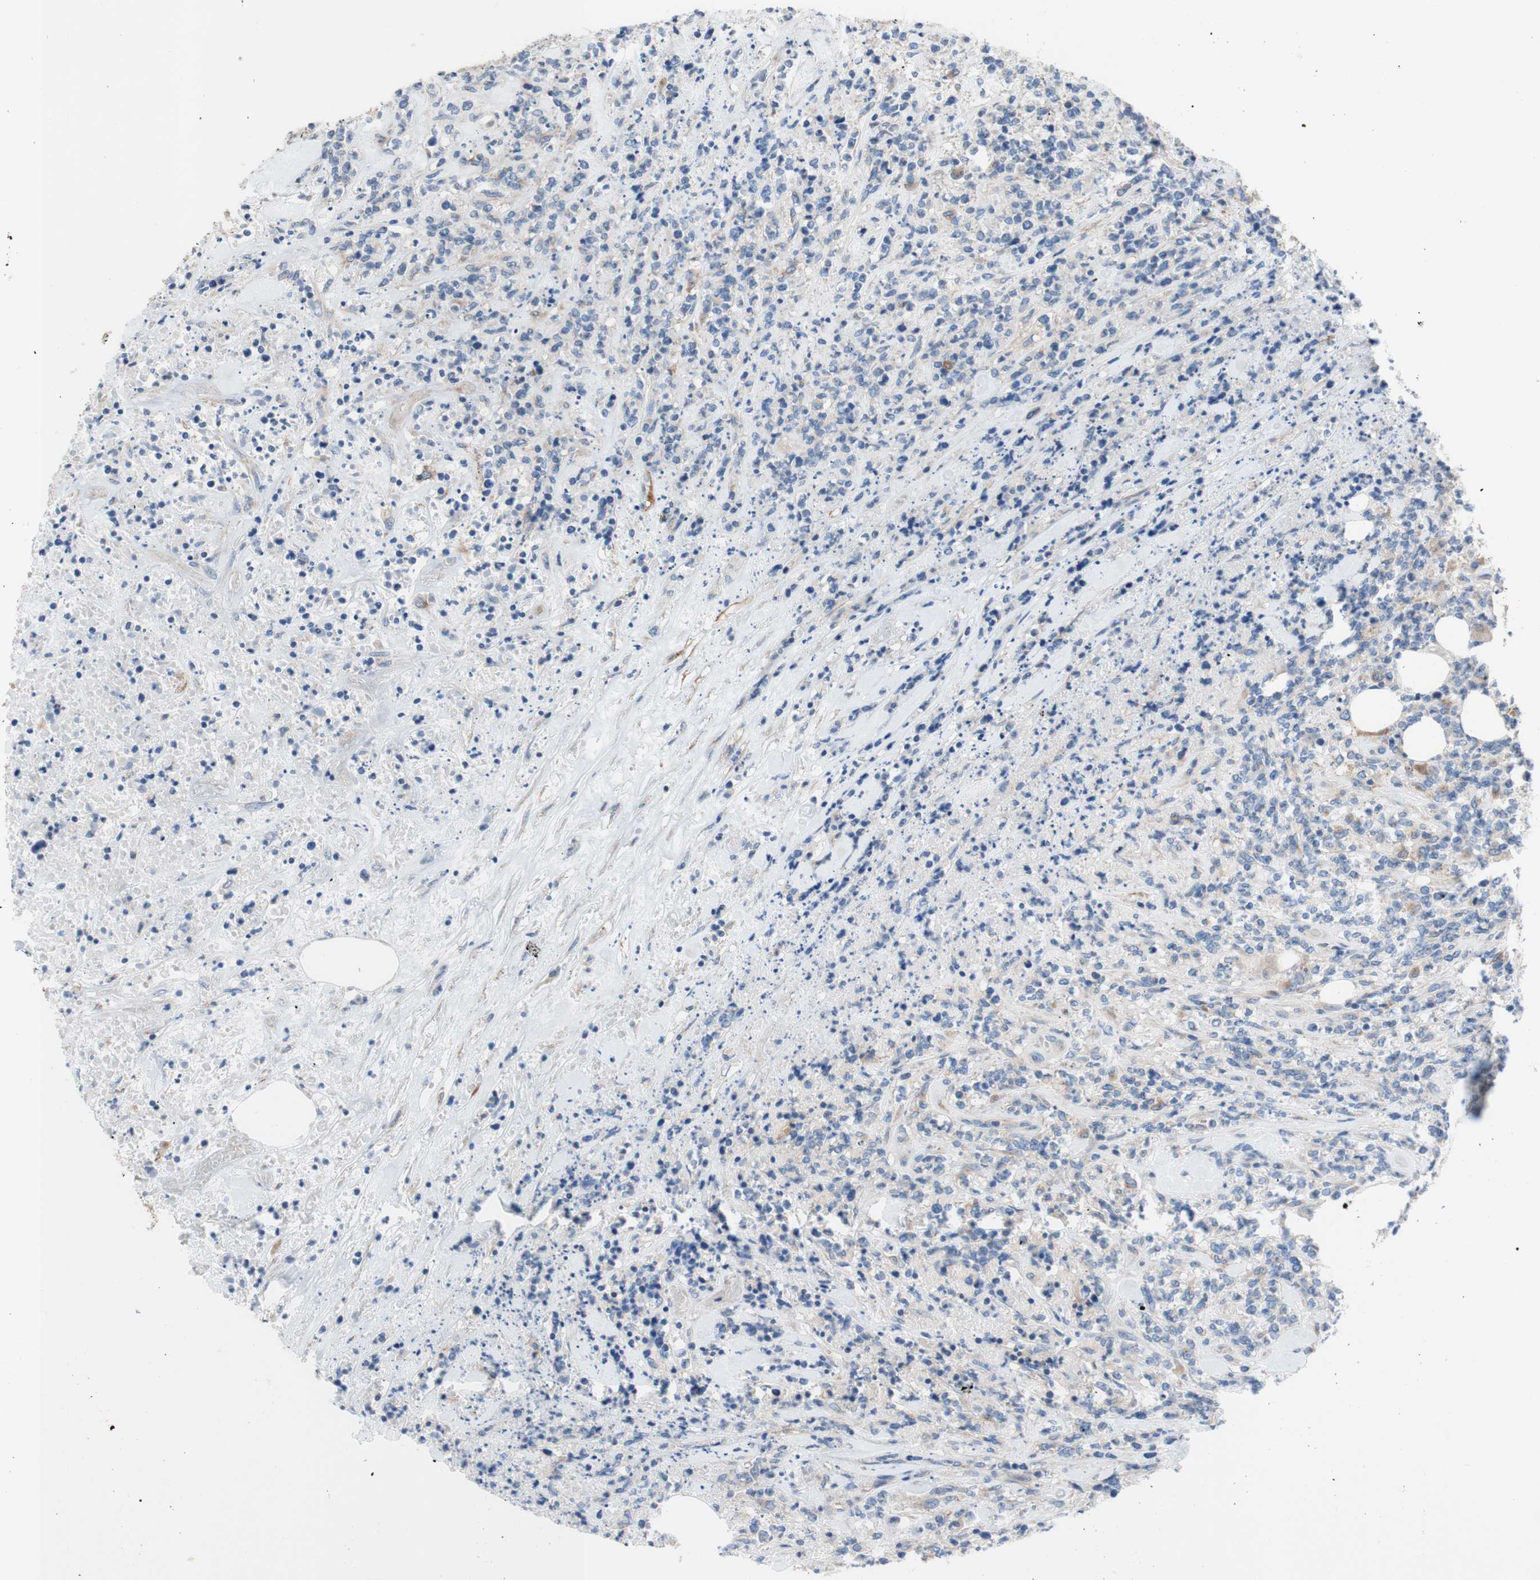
{"staining": {"intensity": "moderate", "quantity": "<25%", "location": "cytoplasmic/membranous"}, "tissue": "lymphoma", "cell_type": "Tumor cells", "image_type": "cancer", "snomed": [{"axis": "morphology", "description": "Malignant lymphoma, non-Hodgkin's type, High grade"}, {"axis": "topography", "description": "Soft tissue"}], "caption": "Moderate cytoplasmic/membranous positivity for a protein is identified in about <25% of tumor cells of high-grade malignant lymphoma, non-Hodgkin's type using immunohistochemistry (IHC).", "gene": "F3", "patient": {"sex": "male", "age": 18}}